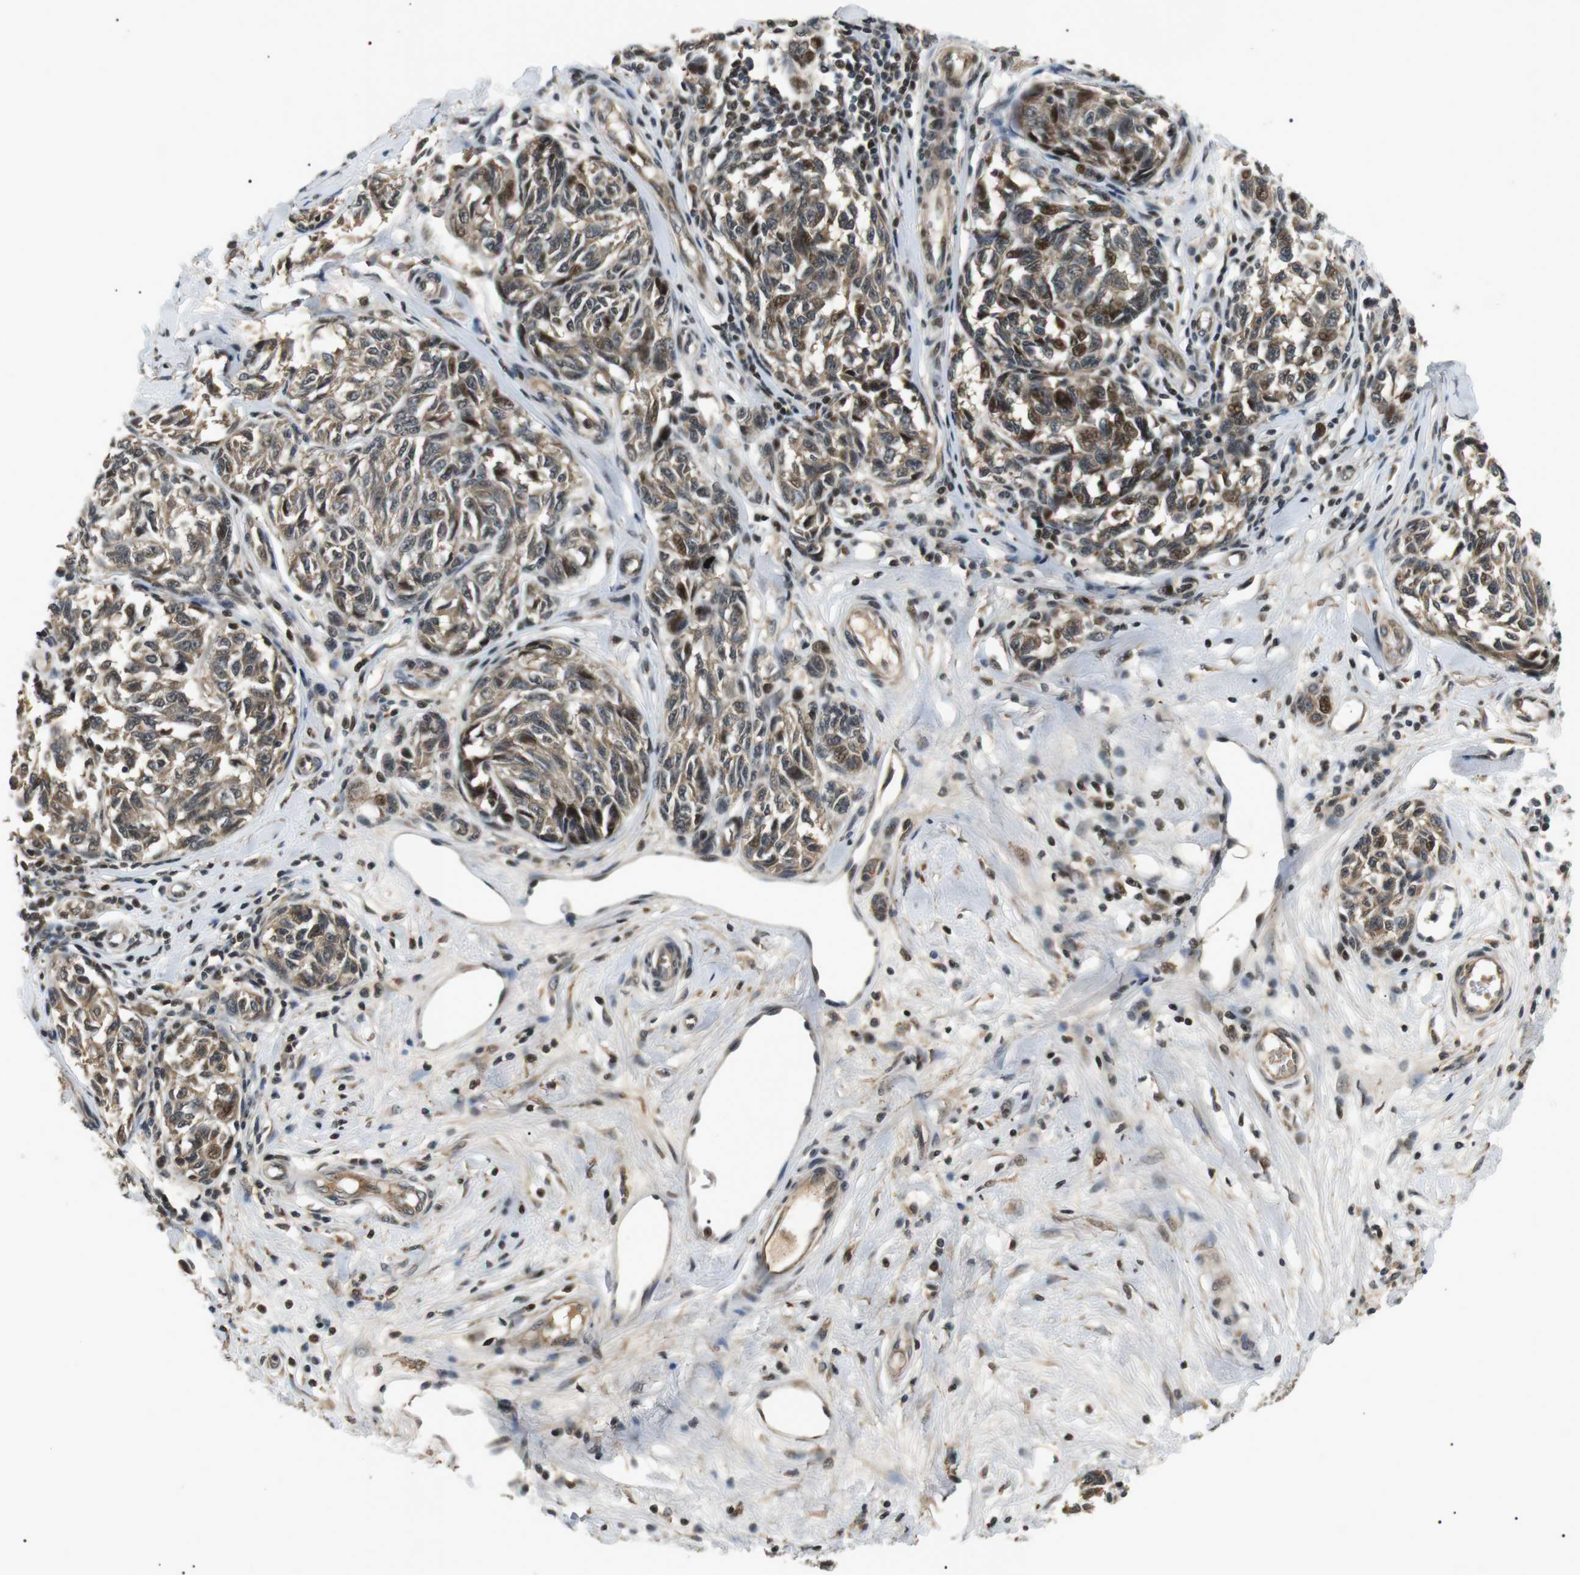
{"staining": {"intensity": "moderate", "quantity": "25%-75%", "location": "nuclear"}, "tissue": "melanoma", "cell_type": "Tumor cells", "image_type": "cancer", "snomed": [{"axis": "morphology", "description": "Malignant melanoma, NOS"}, {"axis": "topography", "description": "Skin"}], "caption": "Protein analysis of malignant melanoma tissue exhibits moderate nuclear staining in about 25%-75% of tumor cells. (DAB IHC, brown staining for protein, blue staining for nuclei).", "gene": "HSPA13", "patient": {"sex": "female", "age": 64}}